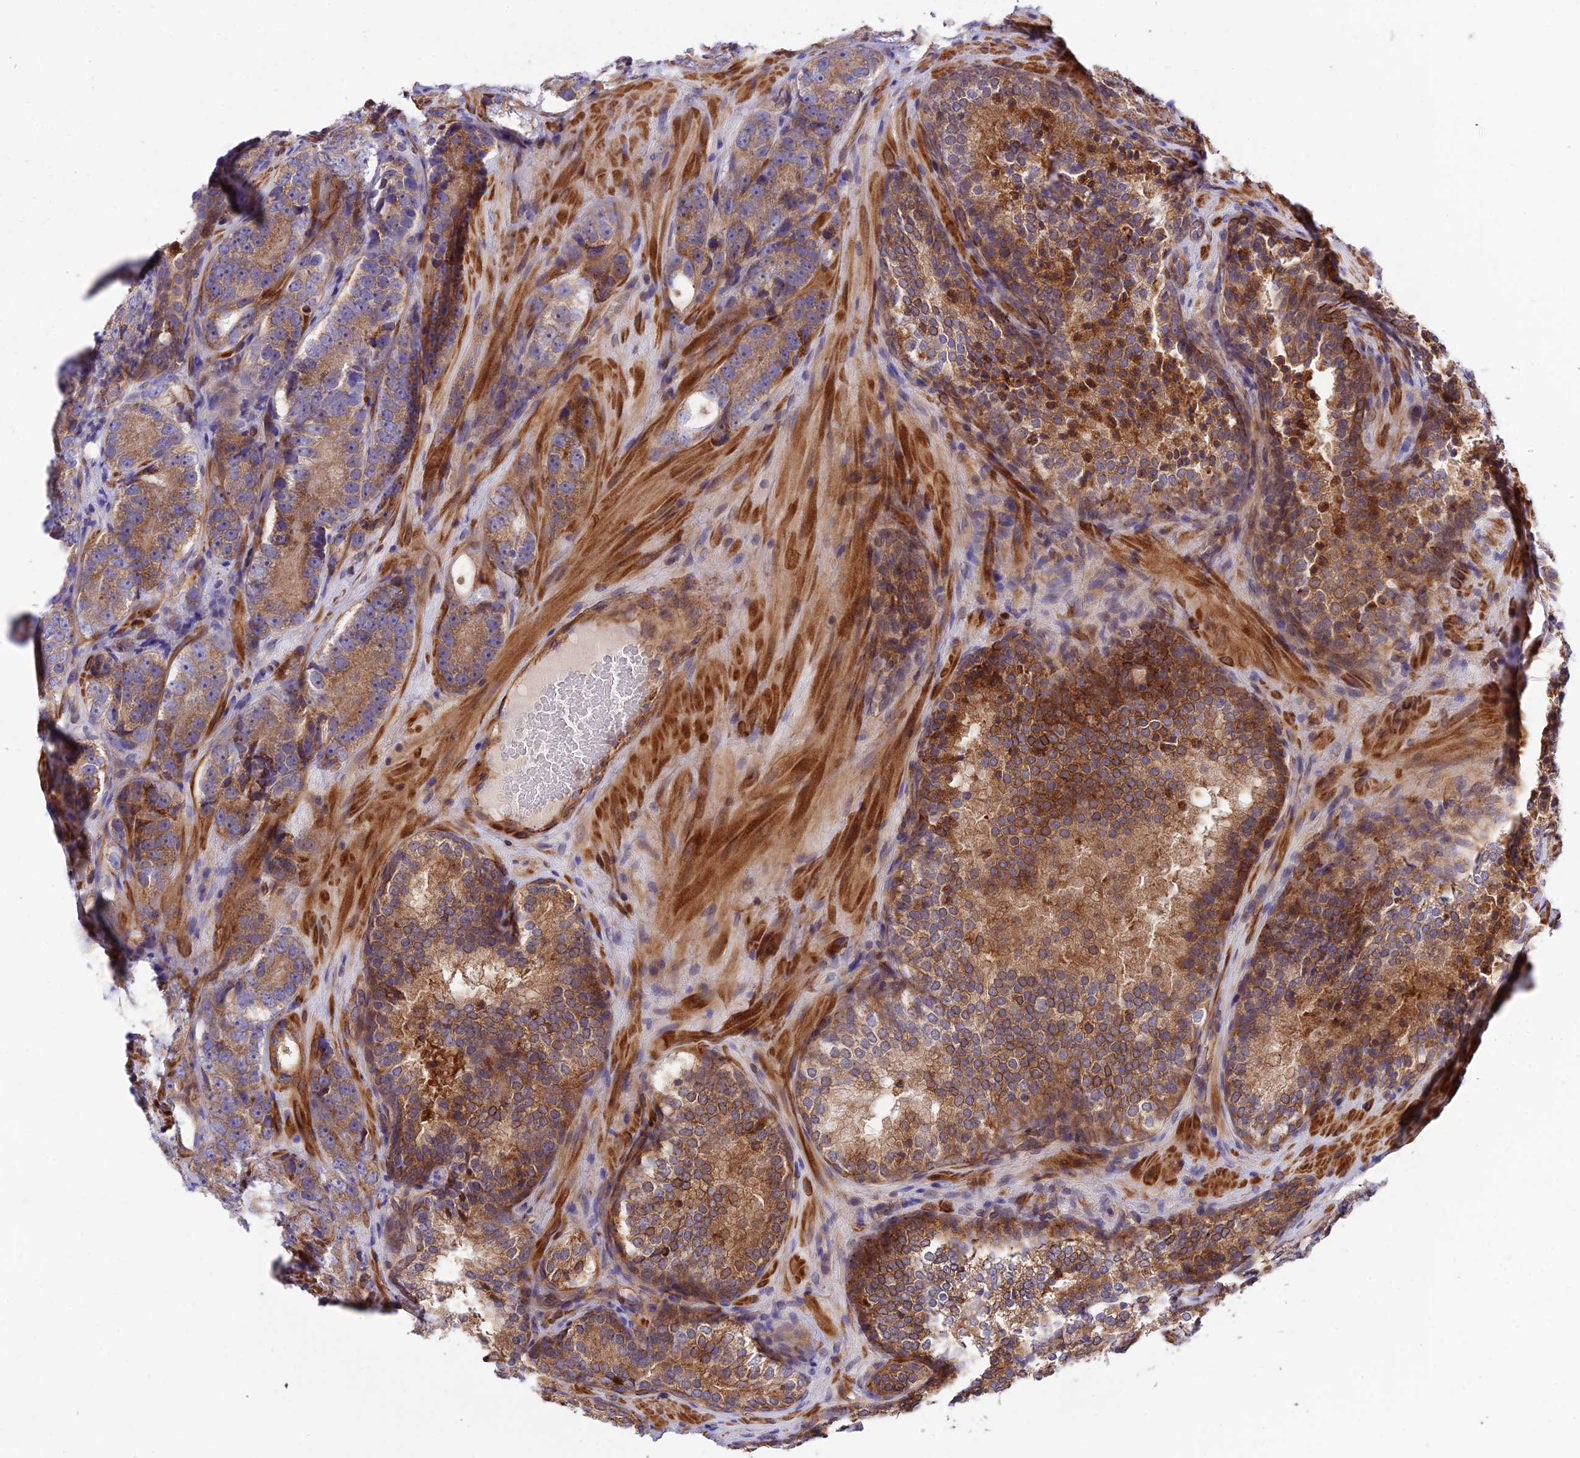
{"staining": {"intensity": "moderate", "quantity": ">75%", "location": "cytoplasmic/membranous"}, "tissue": "prostate cancer", "cell_type": "Tumor cells", "image_type": "cancer", "snomed": [{"axis": "morphology", "description": "Adenocarcinoma, High grade"}, {"axis": "topography", "description": "Prostate"}], "caption": "Prostate adenocarcinoma (high-grade) stained with a brown dye exhibits moderate cytoplasmic/membranous positive expression in about >75% of tumor cells.", "gene": "TRIM43B", "patient": {"sex": "male", "age": 56}}